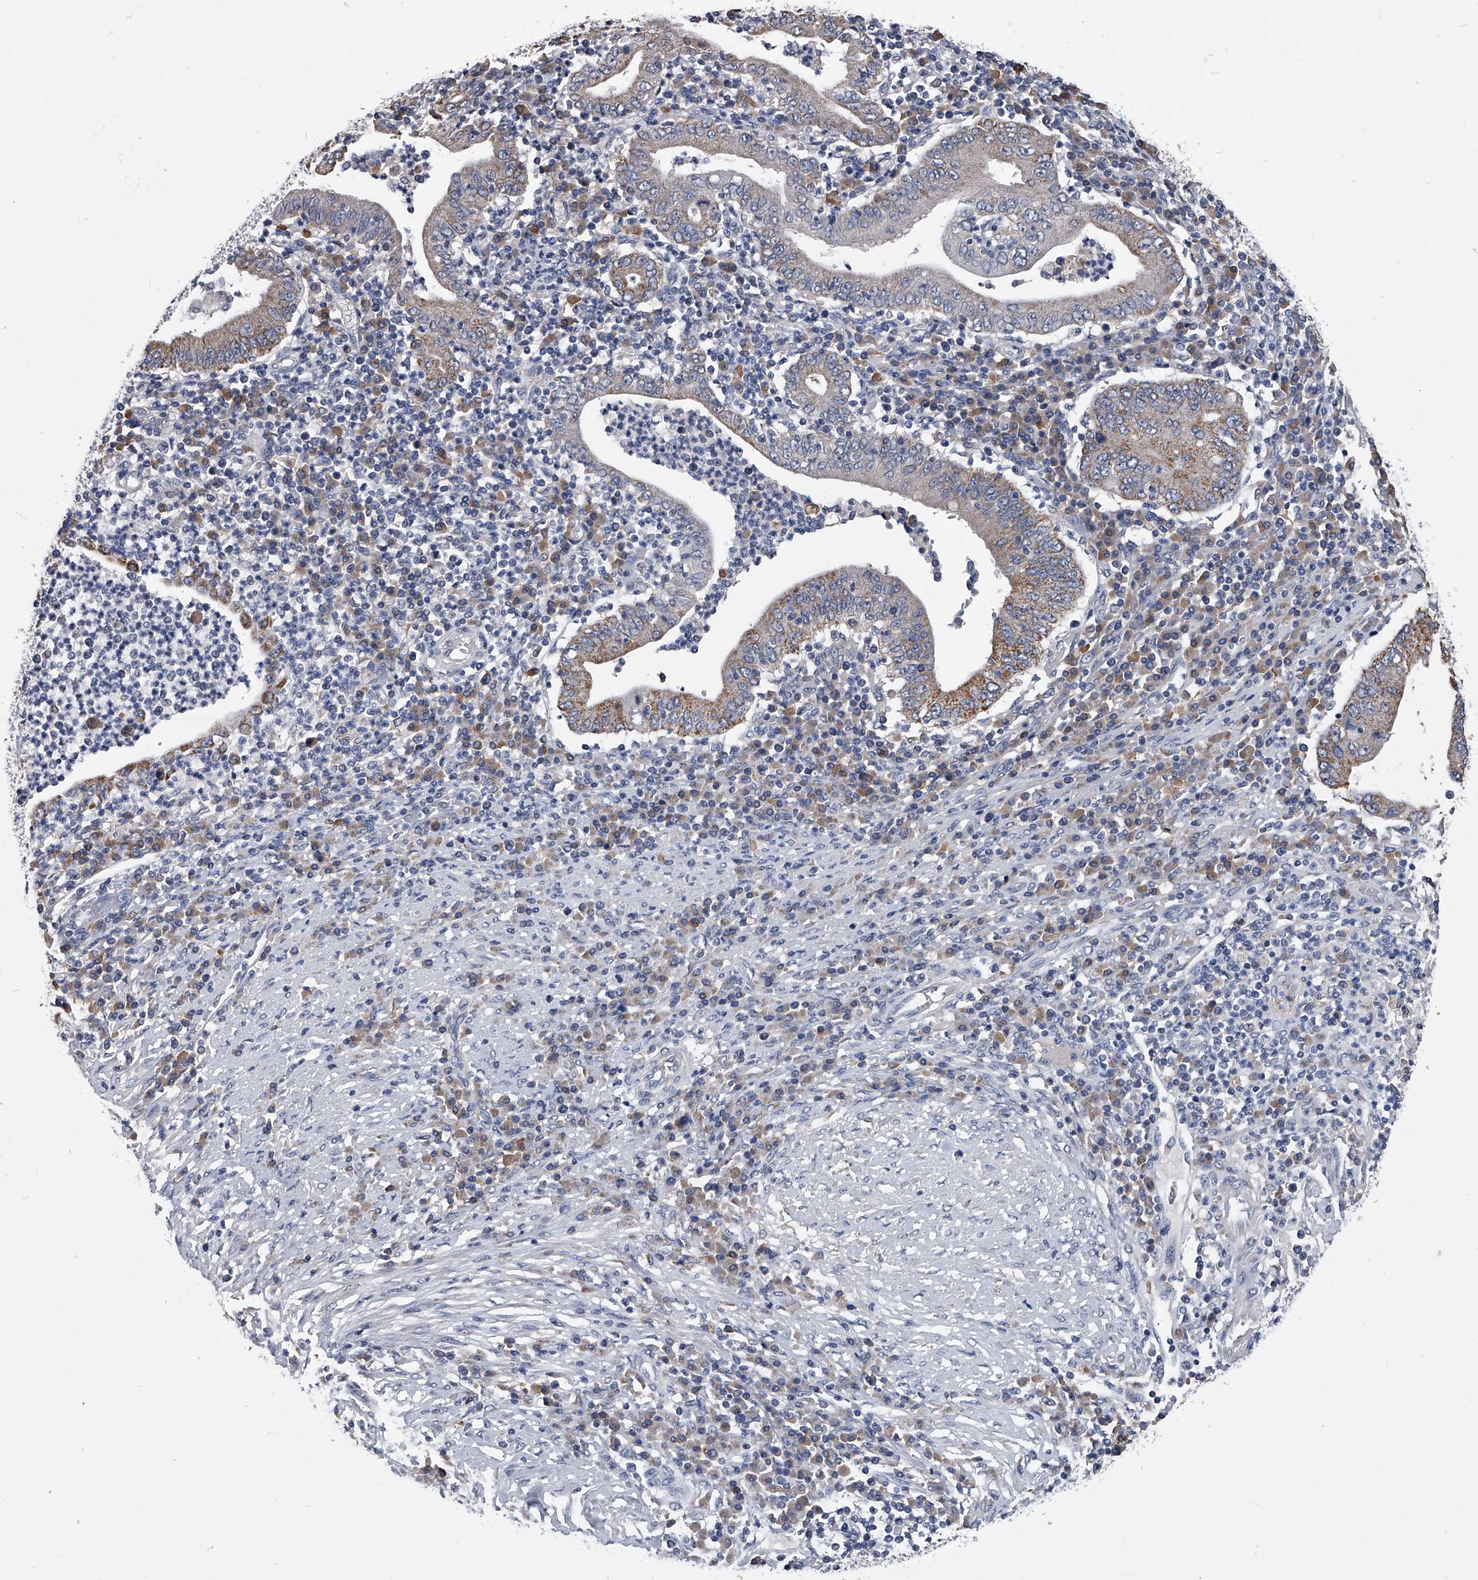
{"staining": {"intensity": "moderate", "quantity": "25%-75%", "location": "cytoplasmic/membranous"}, "tissue": "stomach cancer", "cell_type": "Tumor cells", "image_type": "cancer", "snomed": [{"axis": "morphology", "description": "Normal tissue, NOS"}, {"axis": "morphology", "description": "Adenocarcinoma, NOS"}, {"axis": "topography", "description": "Esophagus"}, {"axis": "topography", "description": "Stomach, upper"}, {"axis": "topography", "description": "Peripheral nerve tissue"}], "caption": "Human stomach cancer (adenocarcinoma) stained with a protein marker reveals moderate staining in tumor cells.", "gene": "OAT", "patient": {"sex": "male", "age": 62}}